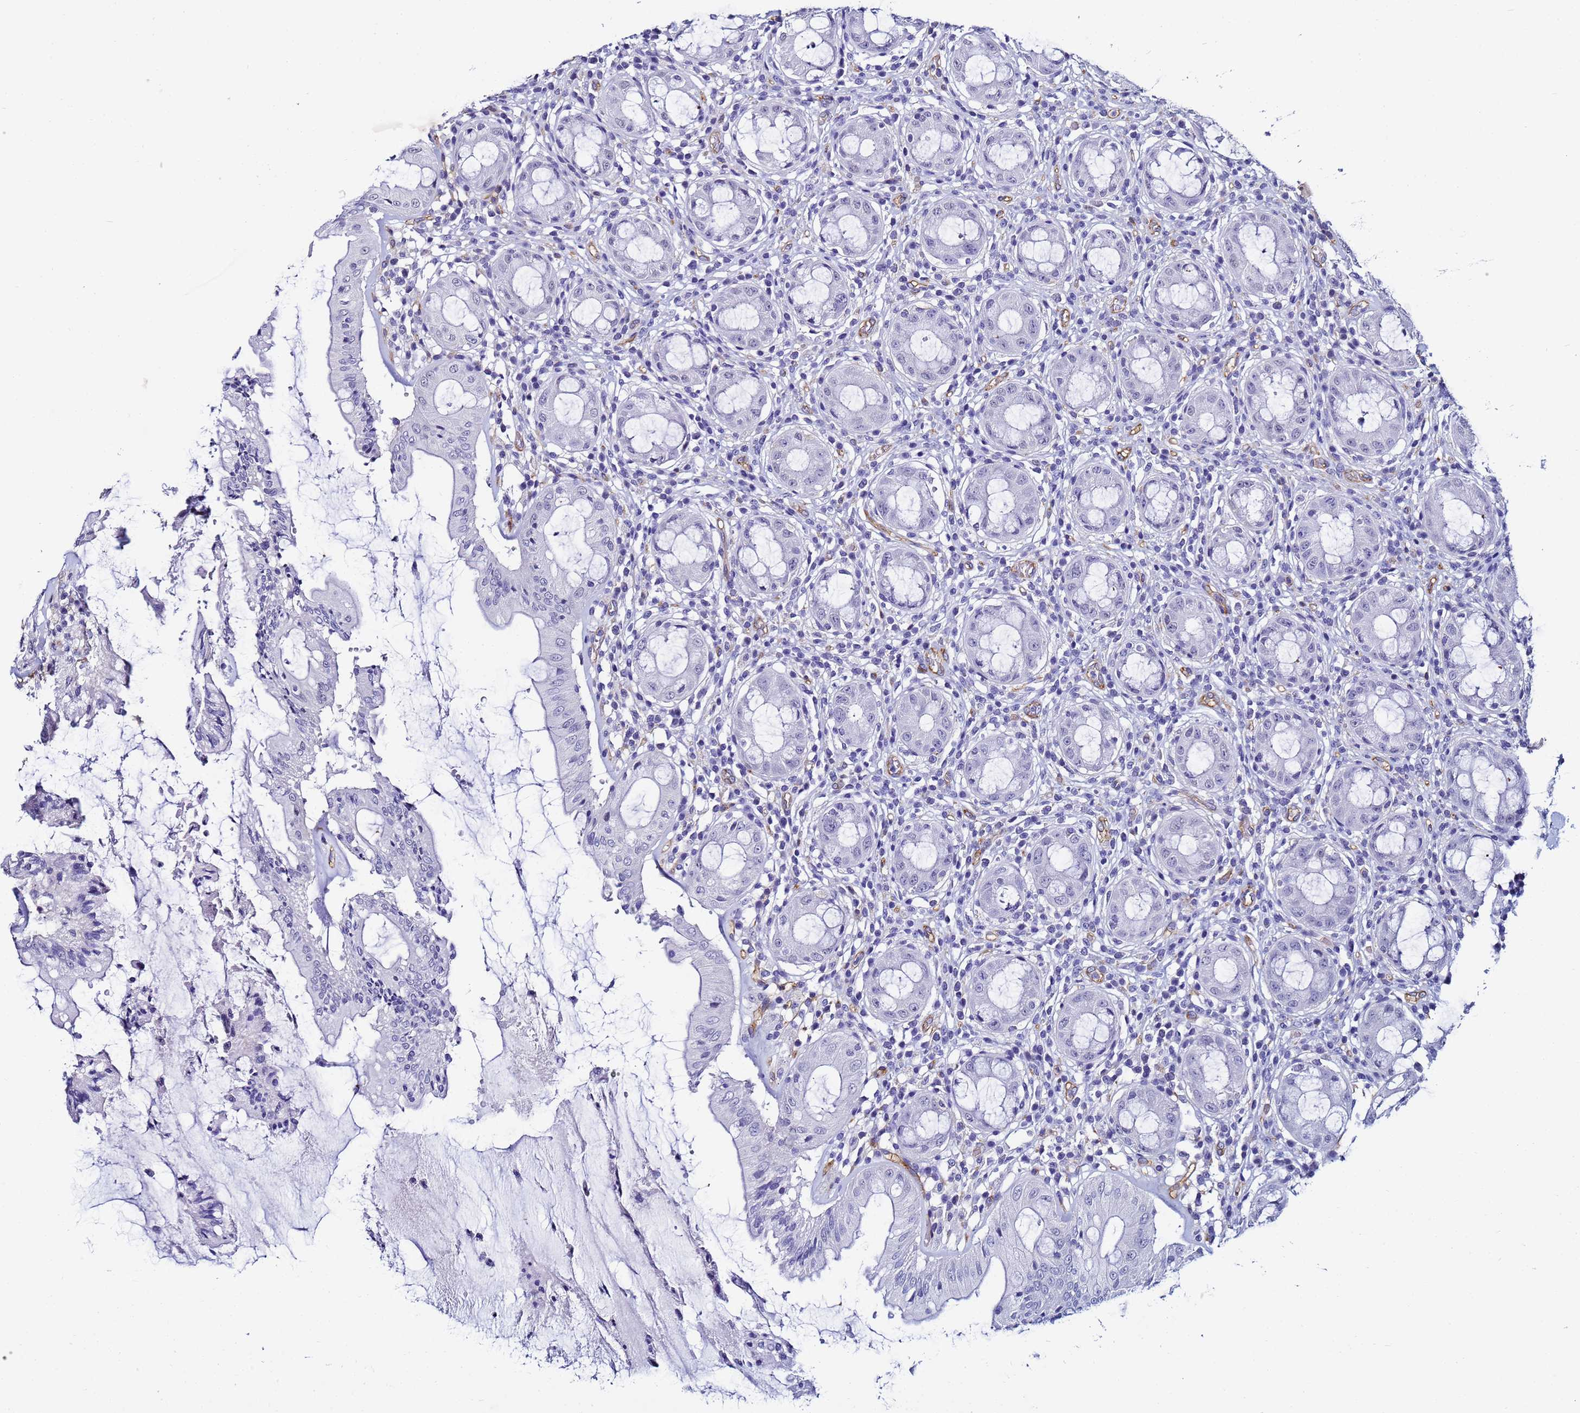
{"staining": {"intensity": "negative", "quantity": "none", "location": "none"}, "tissue": "rectum", "cell_type": "Glandular cells", "image_type": "normal", "snomed": [{"axis": "morphology", "description": "Normal tissue, NOS"}, {"axis": "topography", "description": "Rectum"}], "caption": "Immunohistochemistry micrograph of normal rectum stained for a protein (brown), which displays no positivity in glandular cells. The staining is performed using DAB (3,3'-diaminobenzidine) brown chromogen with nuclei counter-stained in using hematoxylin.", "gene": "DEFB104A", "patient": {"sex": "female", "age": 57}}